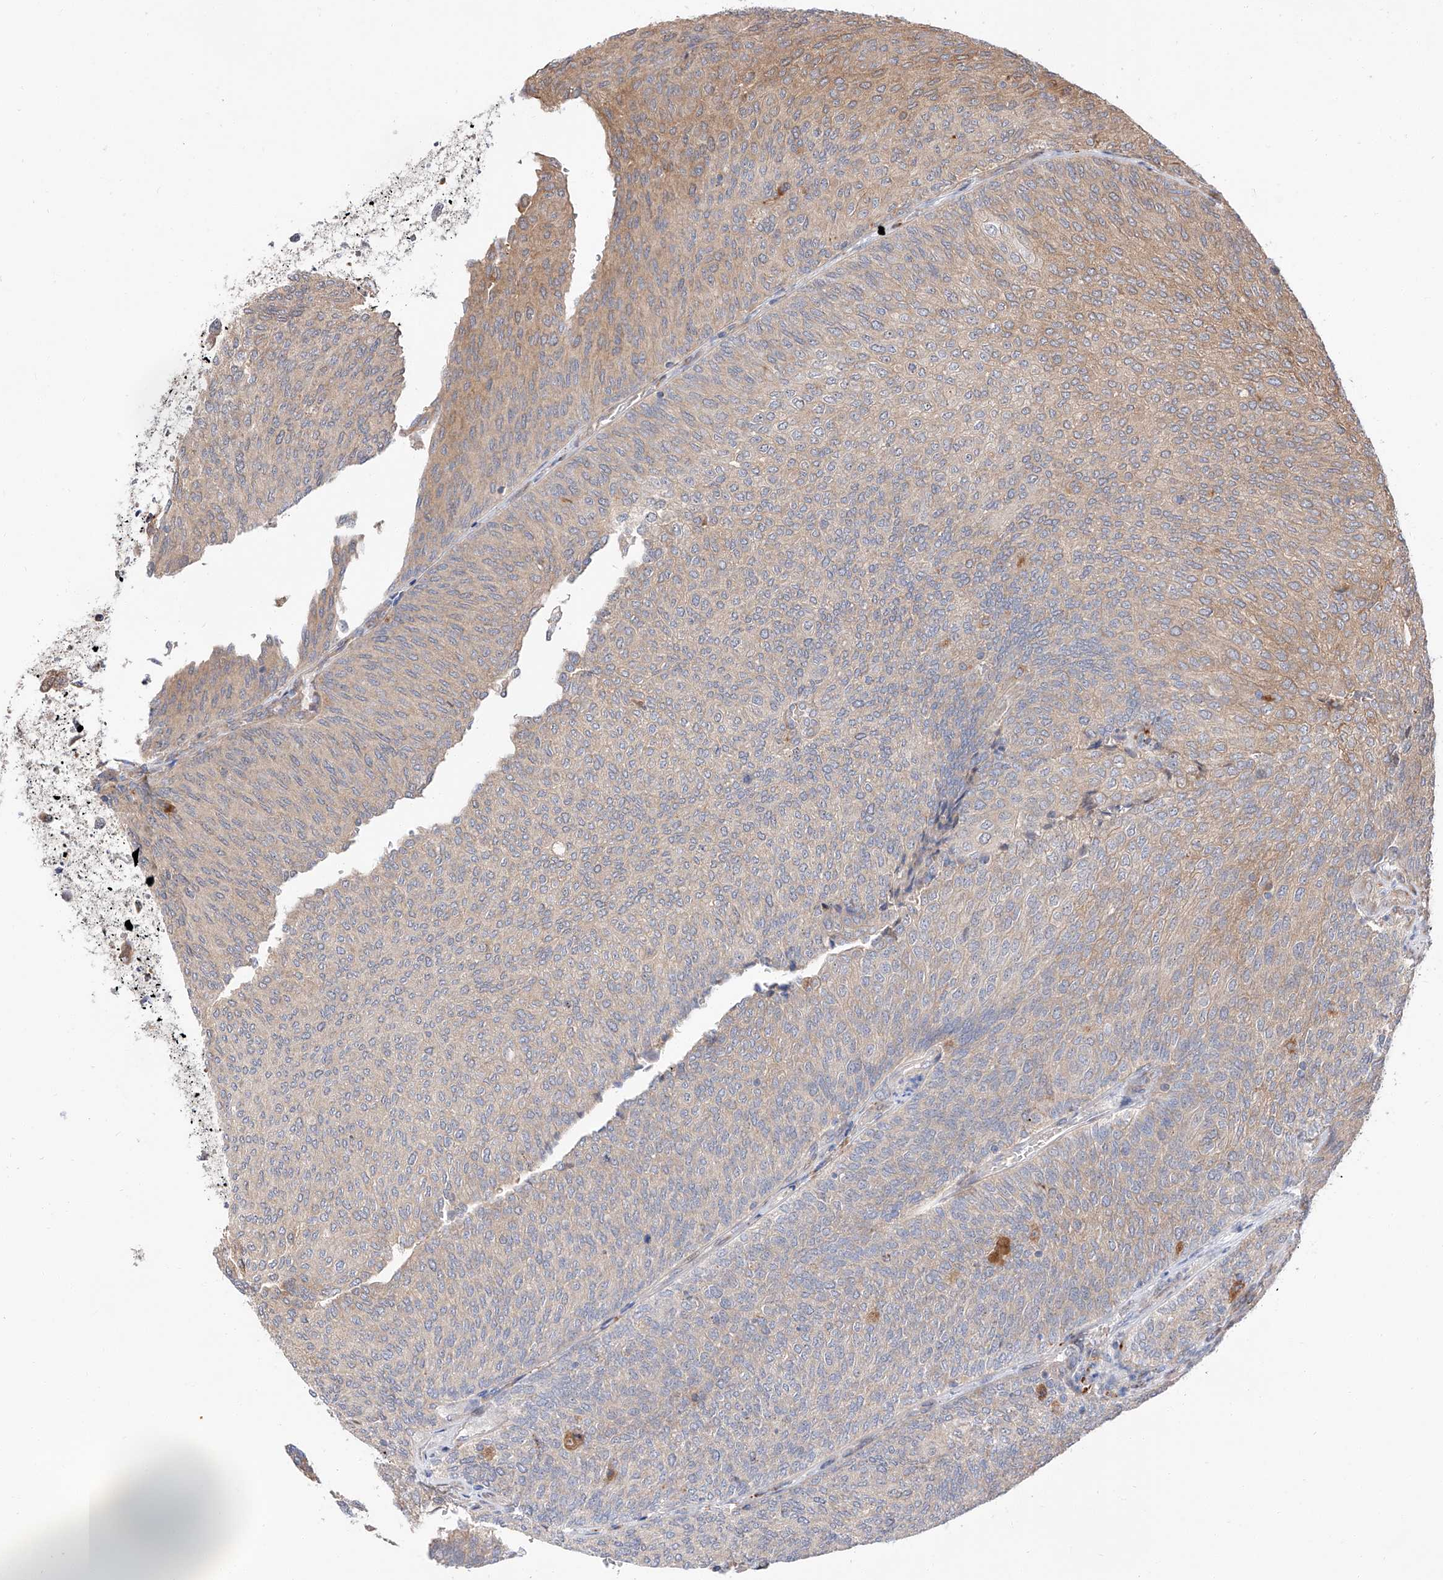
{"staining": {"intensity": "weak", "quantity": "<25%", "location": "cytoplasmic/membranous"}, "tissue": "urothelial cancer", "cell_type": "Tumor cells", "image_type": "cancer", "snomed": [{"axis": "morphology", "description": "Urothelial carcinoma, Low grade"}, {"axis": "topography", "description": "Urinary bladder"}], "caption": "Micrograph shows no significant protein staining in tumor cells of urothelial cancer. The staining was performed using DAB to visualize the protein expression in brown, while the nuclei were stained in blue with hematoxylin (Magnification: 20x).", "gene": "DIRAS3", "patient": {"sex": "female", "age": 79}}